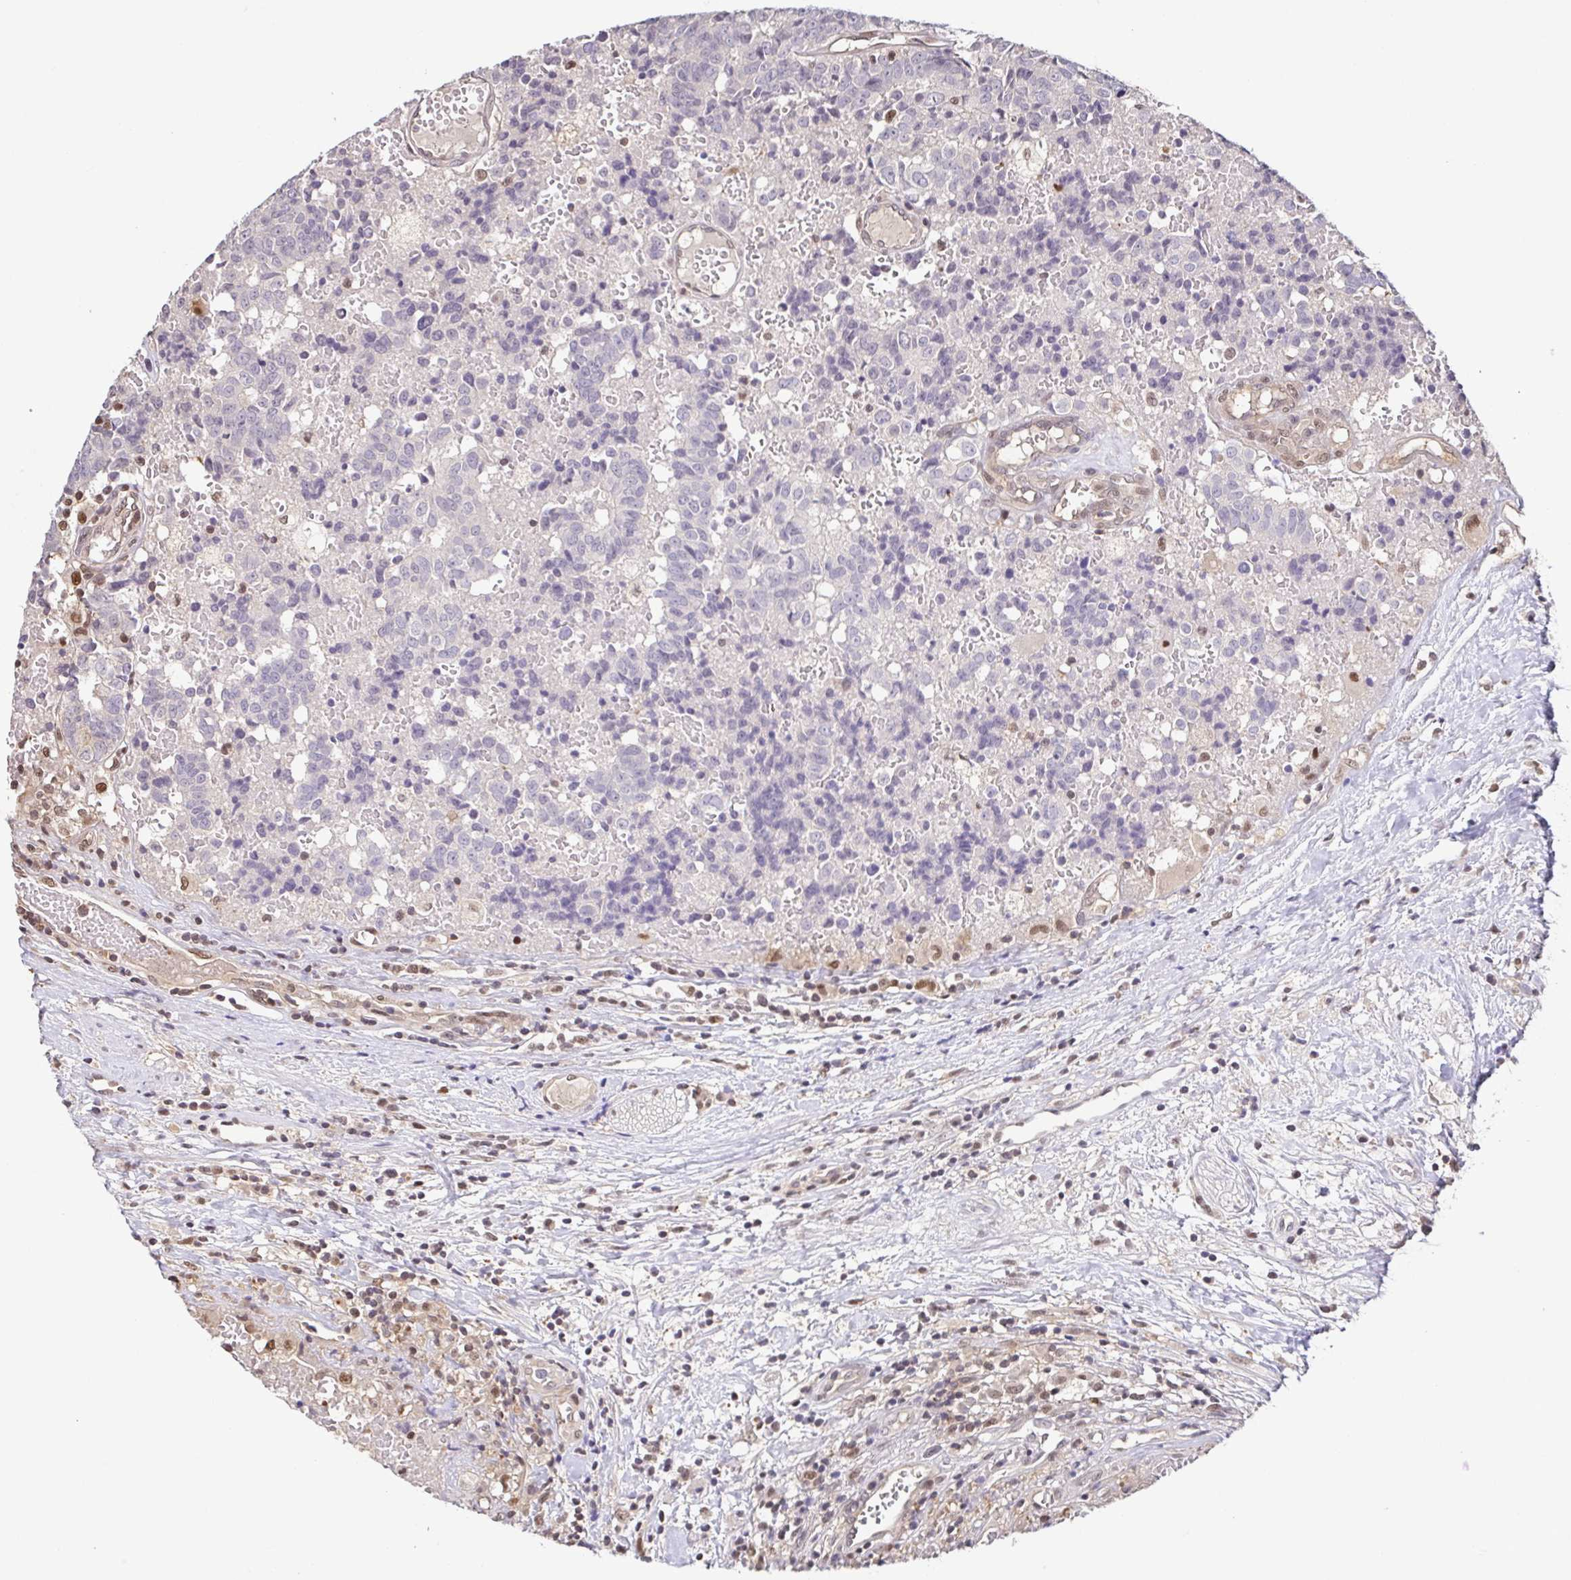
{"staining": {"intensity": "negative", "quantity": "none", "location": "none"}, "tissue": "prostate cancer", "cell_type": "Tumor cells", "image_type": "cancer", "snomed": [{"axis": "morphology", "description": "Adenocarcinoma, High grade"}, {"axis": "topography", "description": "Prostate and seminal vesicle, NOS"}], "caption": "Prostate cancer stained for a protein using immunohistochemistry displays no staining tumor cells.", "gene": "PSMB9", "patient": {"sex": "male", "age": 60}}